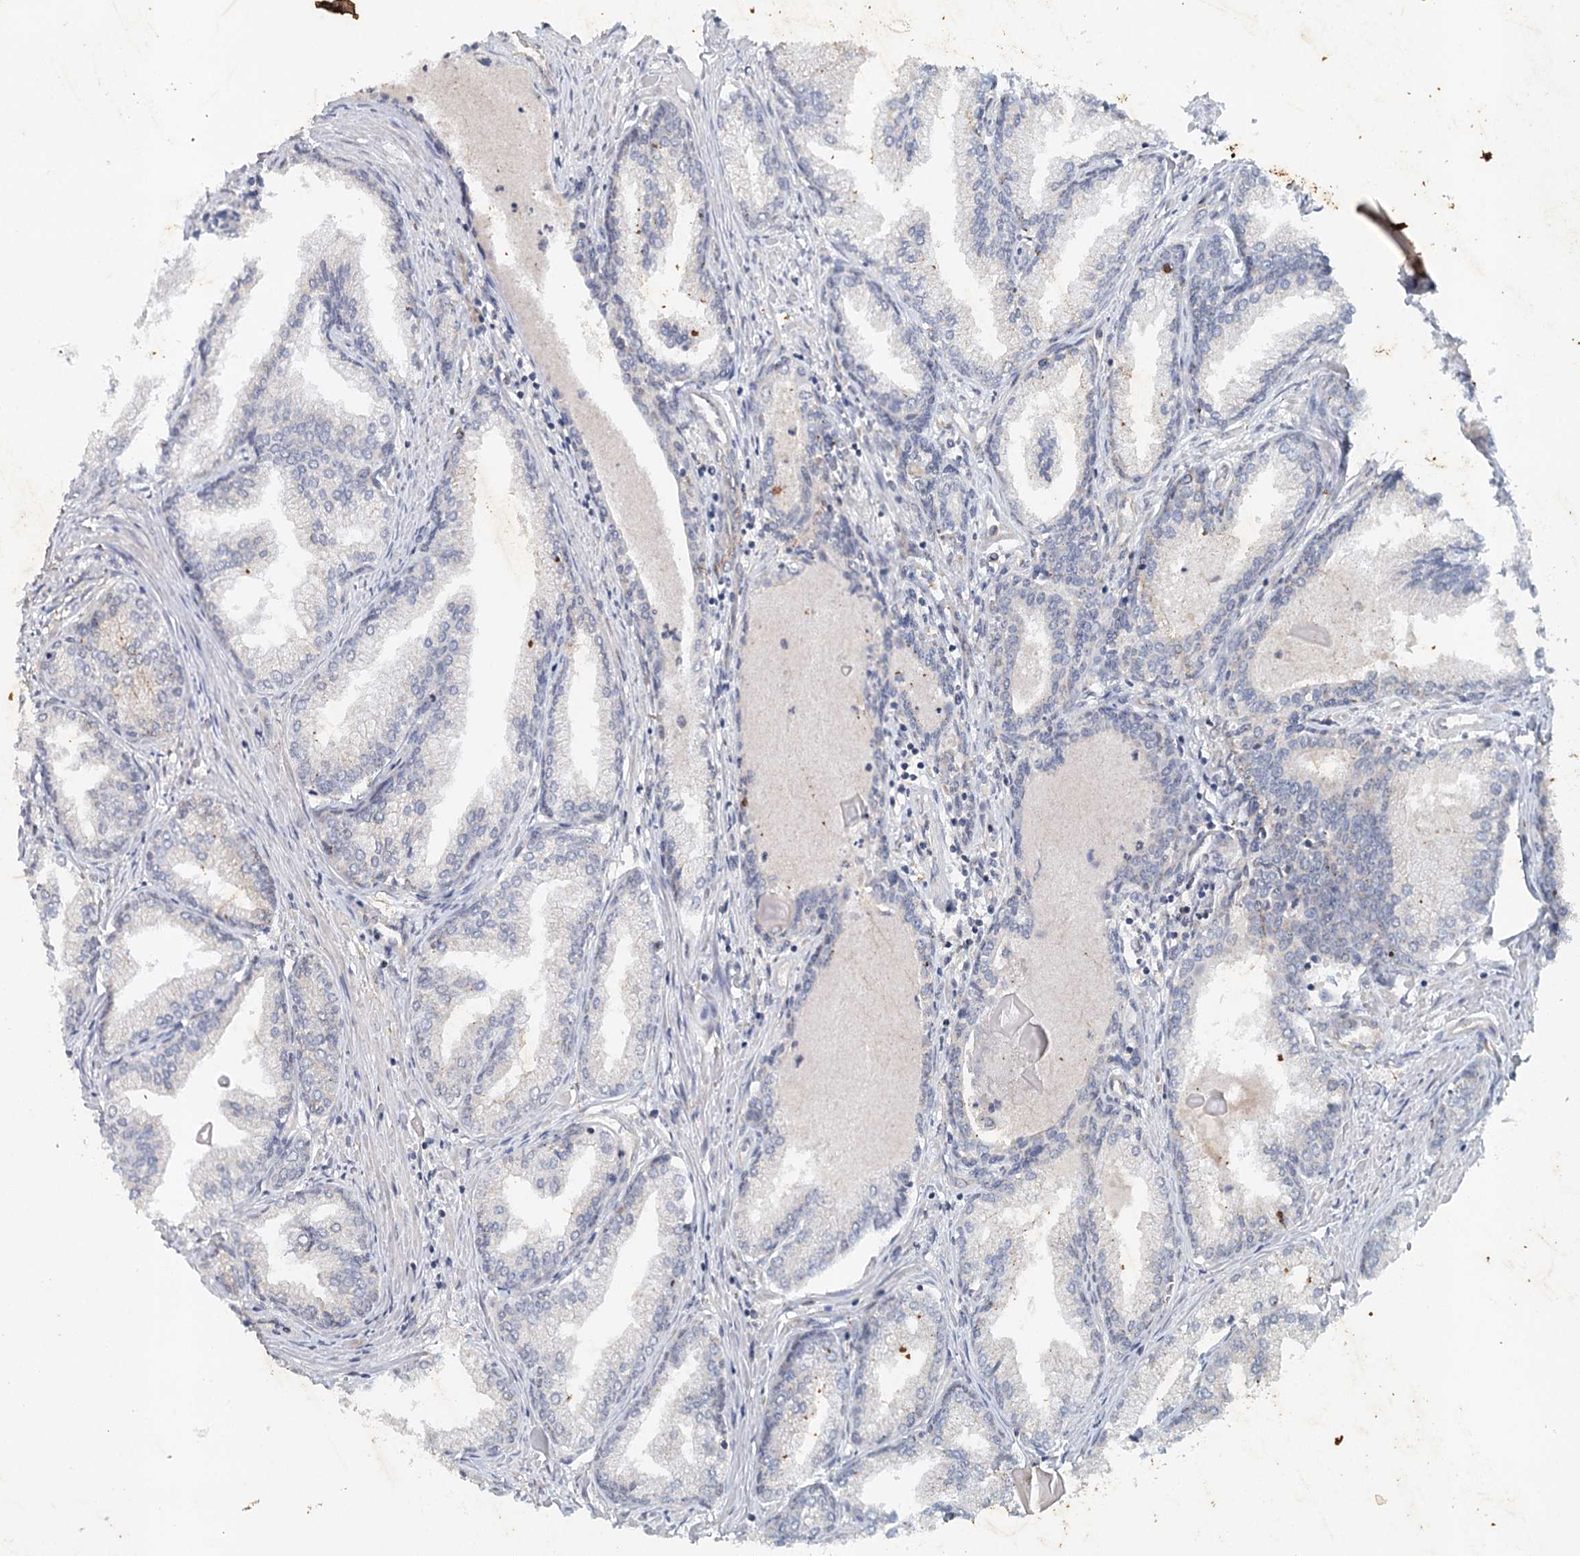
{"staining": {"intensity": "negative", "quantity": "none", "location": "none"}, "tissue": "prostate cancer", "cell_type": "Tumor cells", "image_type": "cancer", "snomed": [{"axis": "morphology", "description": "Adenocarcinoma, High grade"}, {"axis": "topography", "description": "Prostate"}], "caption": "Tumor cells show no significant protein positivity in prostate cancer.", "gene": "SYNPO", "patient": {"sex": "male", "age": 68}}